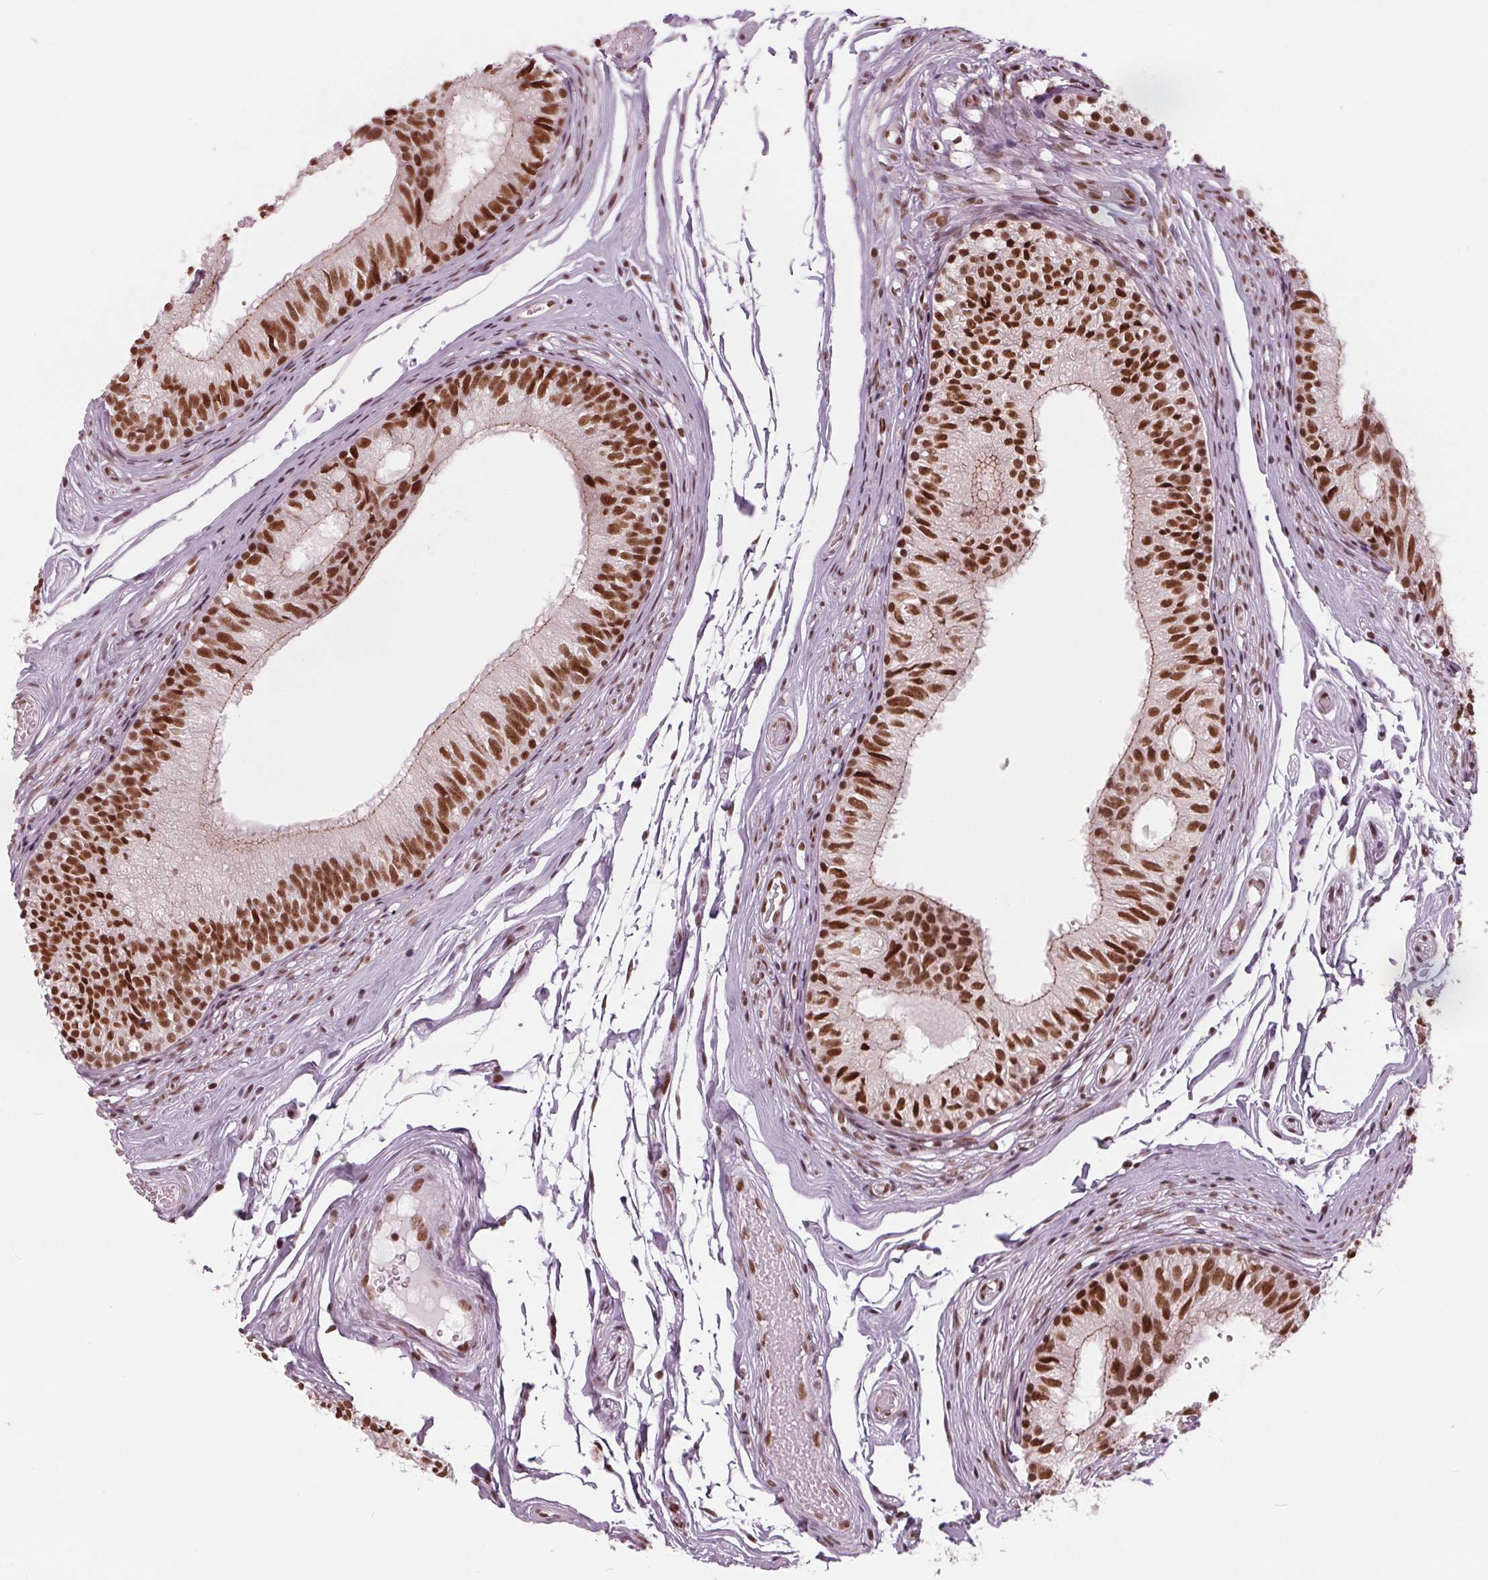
{"staining": {"intensity": "strong", "quantity": ">75%", "location": "cytoplasmic/membranous,nuclear"}, "tissue": "epididymis", "cell_type": "Glandular cells", "image_type": "normal", "snomed": [{"axis": "morphology", "description": "Normal tissue, NOS"}, {"axis": "topography", "description": "Epididymis"}], "caption": "High-magnification brightfield microscopy of unremarkable epididymis stained with DAB (3,3'-diaminobenzidine) (brown) and counterstained with hematoxylin (blue). glandular cells exhibit strong cytoplasmic/membranous,nuclear expression is seen in about>75% of cells. (Stains: DAB (3,3'-diaminobenzidine) in brown, nuclei in blue, Microscopy: brightfield microscopy at high magnification).", "gene": "LSM2", "patient": {"sex": "male", "age": 29}}